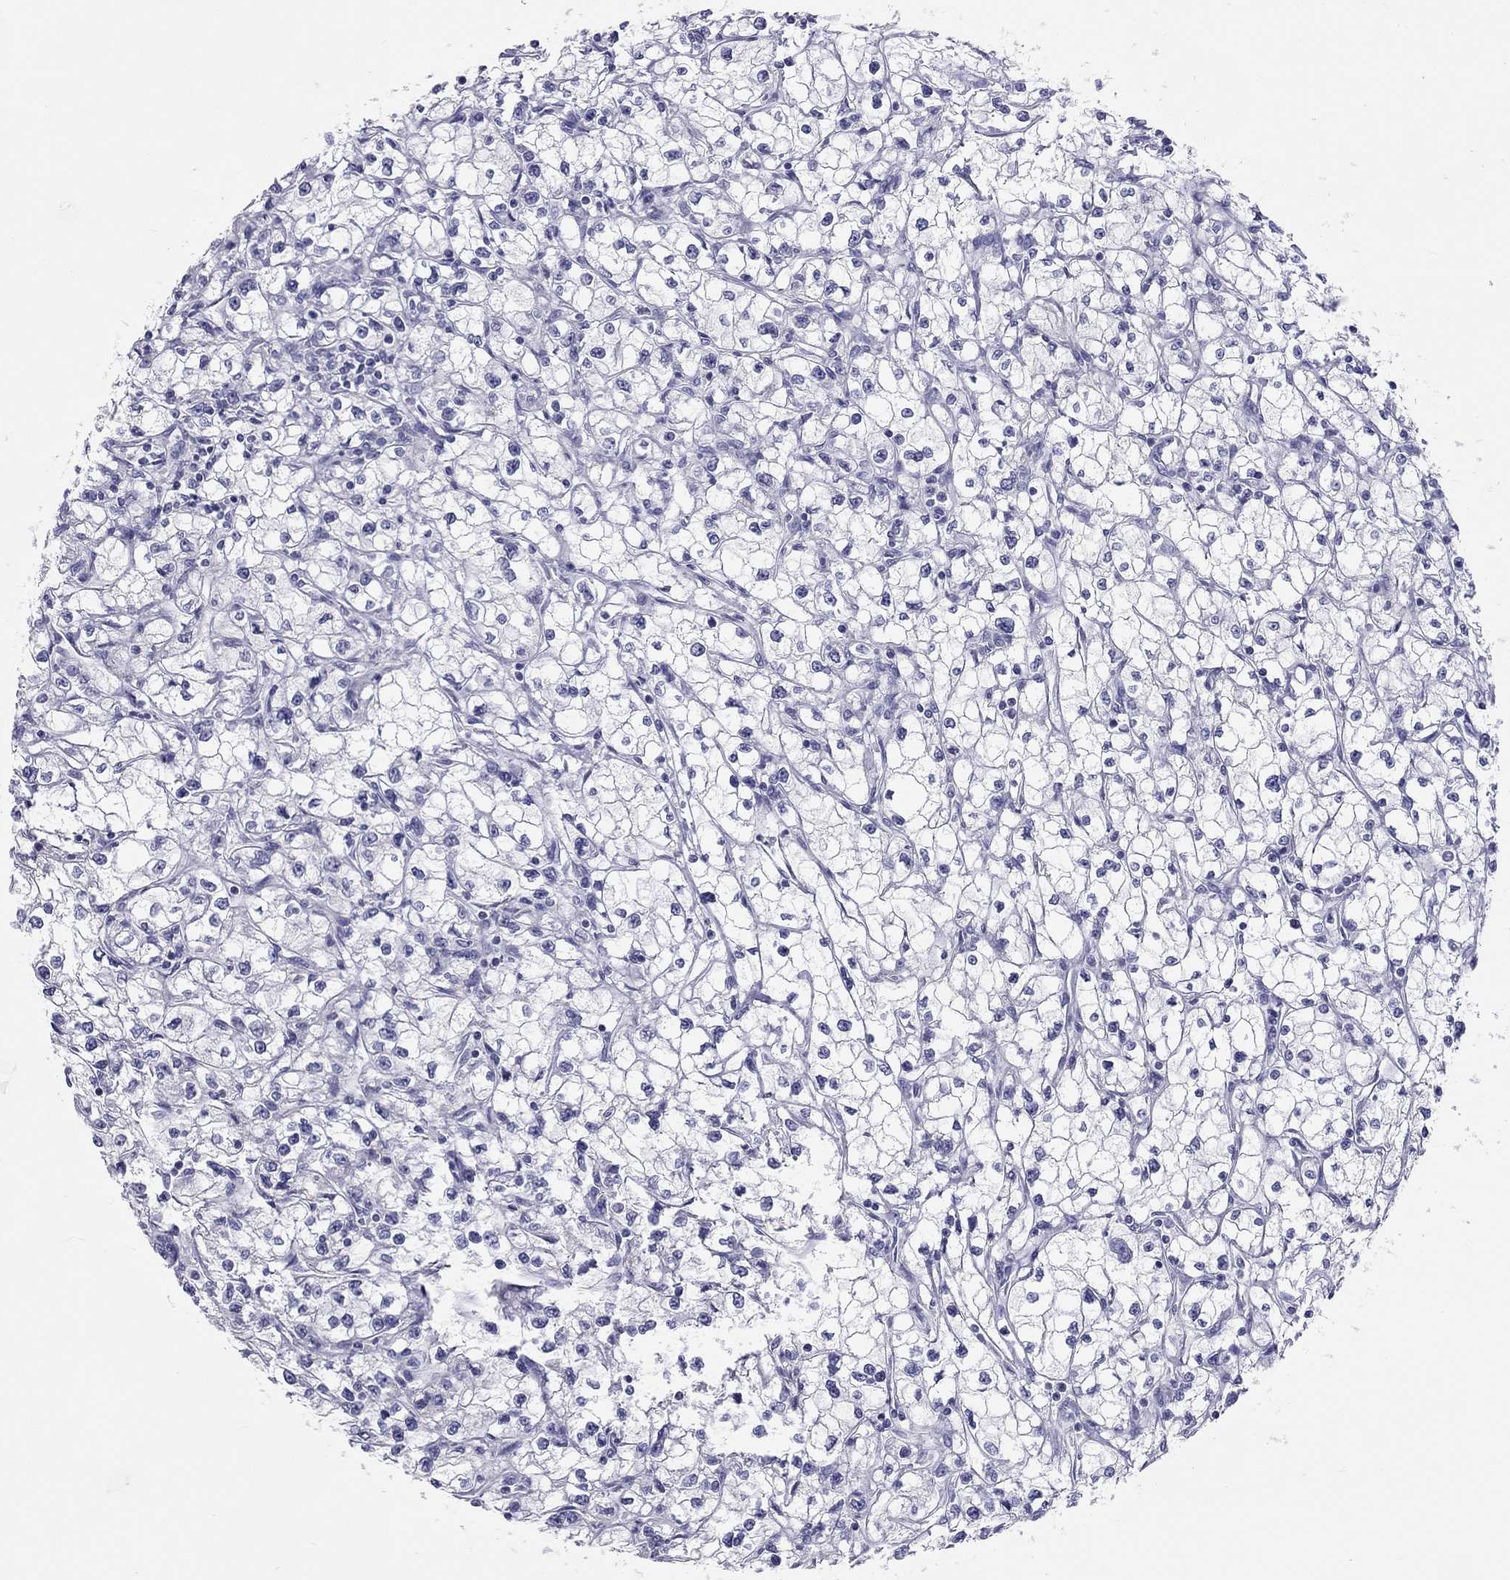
{"staining": {"intensity": "negative", "quantity": "none", "location": "none"}, "tissue": "renal cancer", "cell_type": "Tumor cells", "image_type": "cancer", "snomed": [{"axis": "morphology", "description": "Adenocarcinoma, NOS"}, {"axis": "topography", "description": "Kidney"}], "caption": "Tumor cells are negative for brown protein staining in renal adenocarcinoma. Brightfield microscopy of immunohistochemistry stained with DAB (3,3'-diaminobenzidine) (brown) and hematoxylin (blue), captured at high magnification.", "gene": "DPY19L2", "patient": {"sex": "male", "age": 67}}